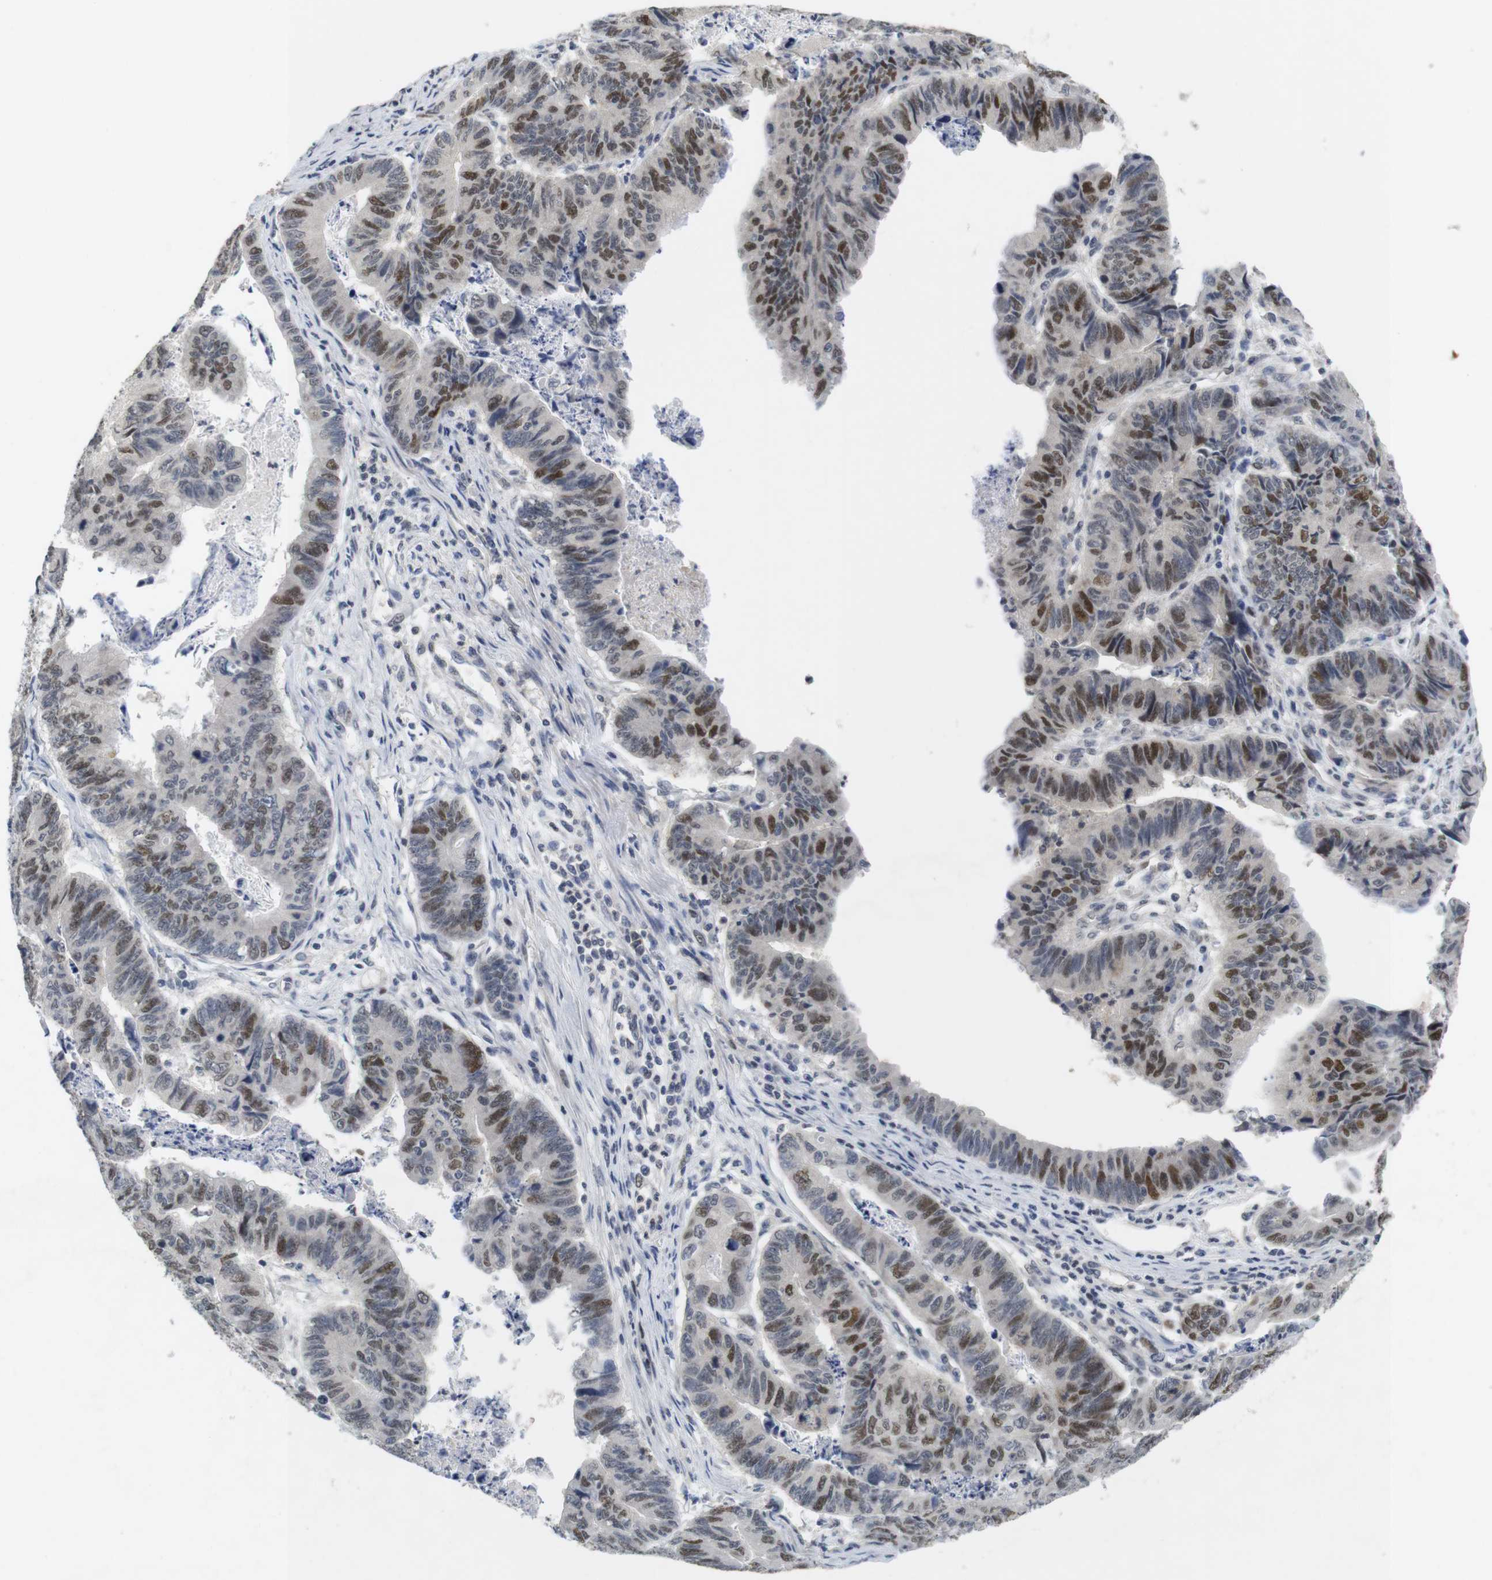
{"staining": {"intensity": "moderate", "quantity": "25%-75%", "location": "nuclear"}, "tissue": "stomach cancer", "cell_type": "Tumor cells", "image_type": "cancer", "snomed": [{"axis": "morphology", "description": "Adenocarcinoma, NOS"}, {"axis": "topography", "description": "Stomach, lower"}], "caption": "A micrograph showing moderate nuclear positivity in approximately 25%-75% of tumor cells in stomach cancer (adenocarcinoma), as visualized by brown immunohistochemical staining.", "gene": "SKP2", "patient": {"sex": "male", "age": 77}}